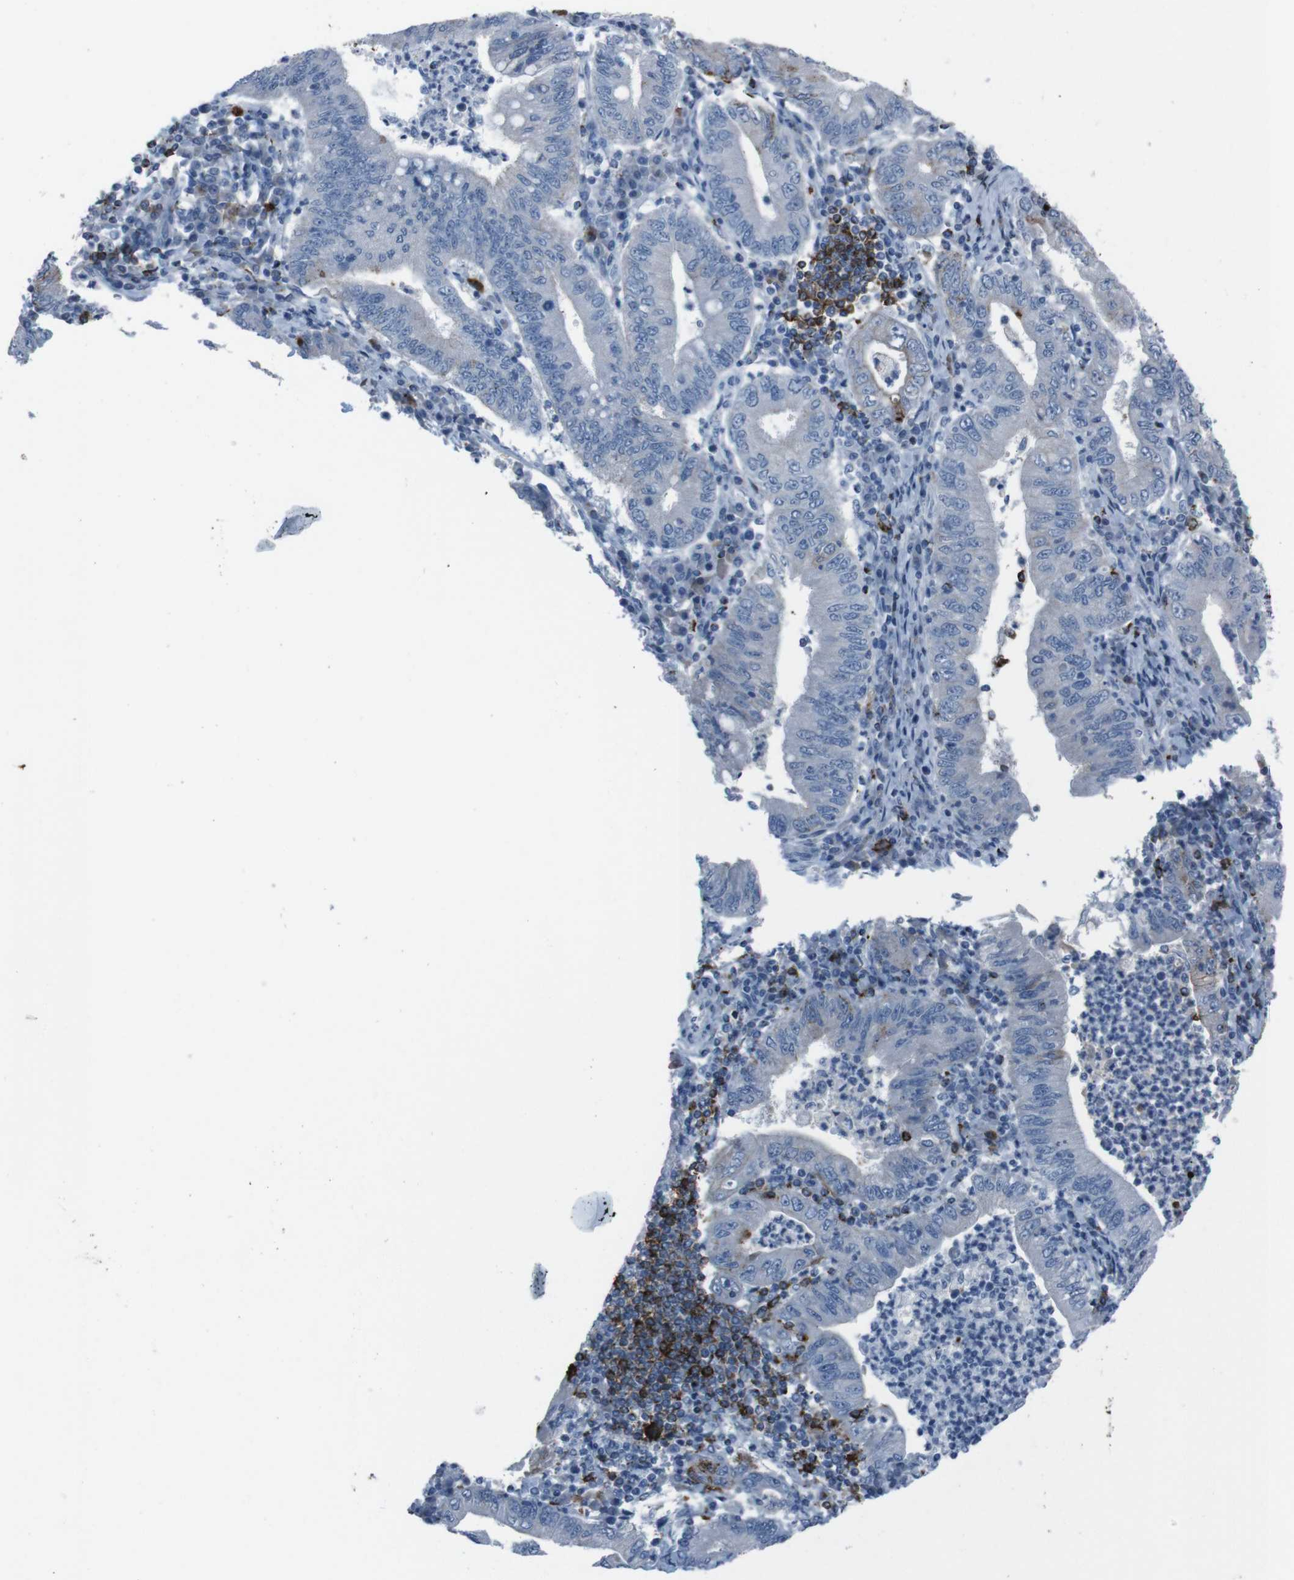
{"staining": {"intensity": "negative", "quantity": "none", "location": "none"}, "tissue": "stomach cancer", "cell_type": "Tumor cells", "image_type": "cancer", "snomed": [{"axis": "morphology", "description": "Normal tissue, NOS"}, {"axis": "morphology", "description": "Adenocarcinoma, NOS"}, {"axis": "topography", "description": "Esophagus"}, {"axis": "topography", "description": "Stomach, upper"}, {"axis": "topography", "description": "Peripheral nerve tissue"}], "caption": "The histopathology image shows no staining of tumor cells in stomach adenocarcinoma. (Stains: DAB (3,3'-diaminobenzidine) immunohistochemistry with hematoxylin counter stain, Microscopy: brightfield microscopy at high magnification).", "gene": "ST6GAL1", "patient": {"sex": "male", "age": 62}}